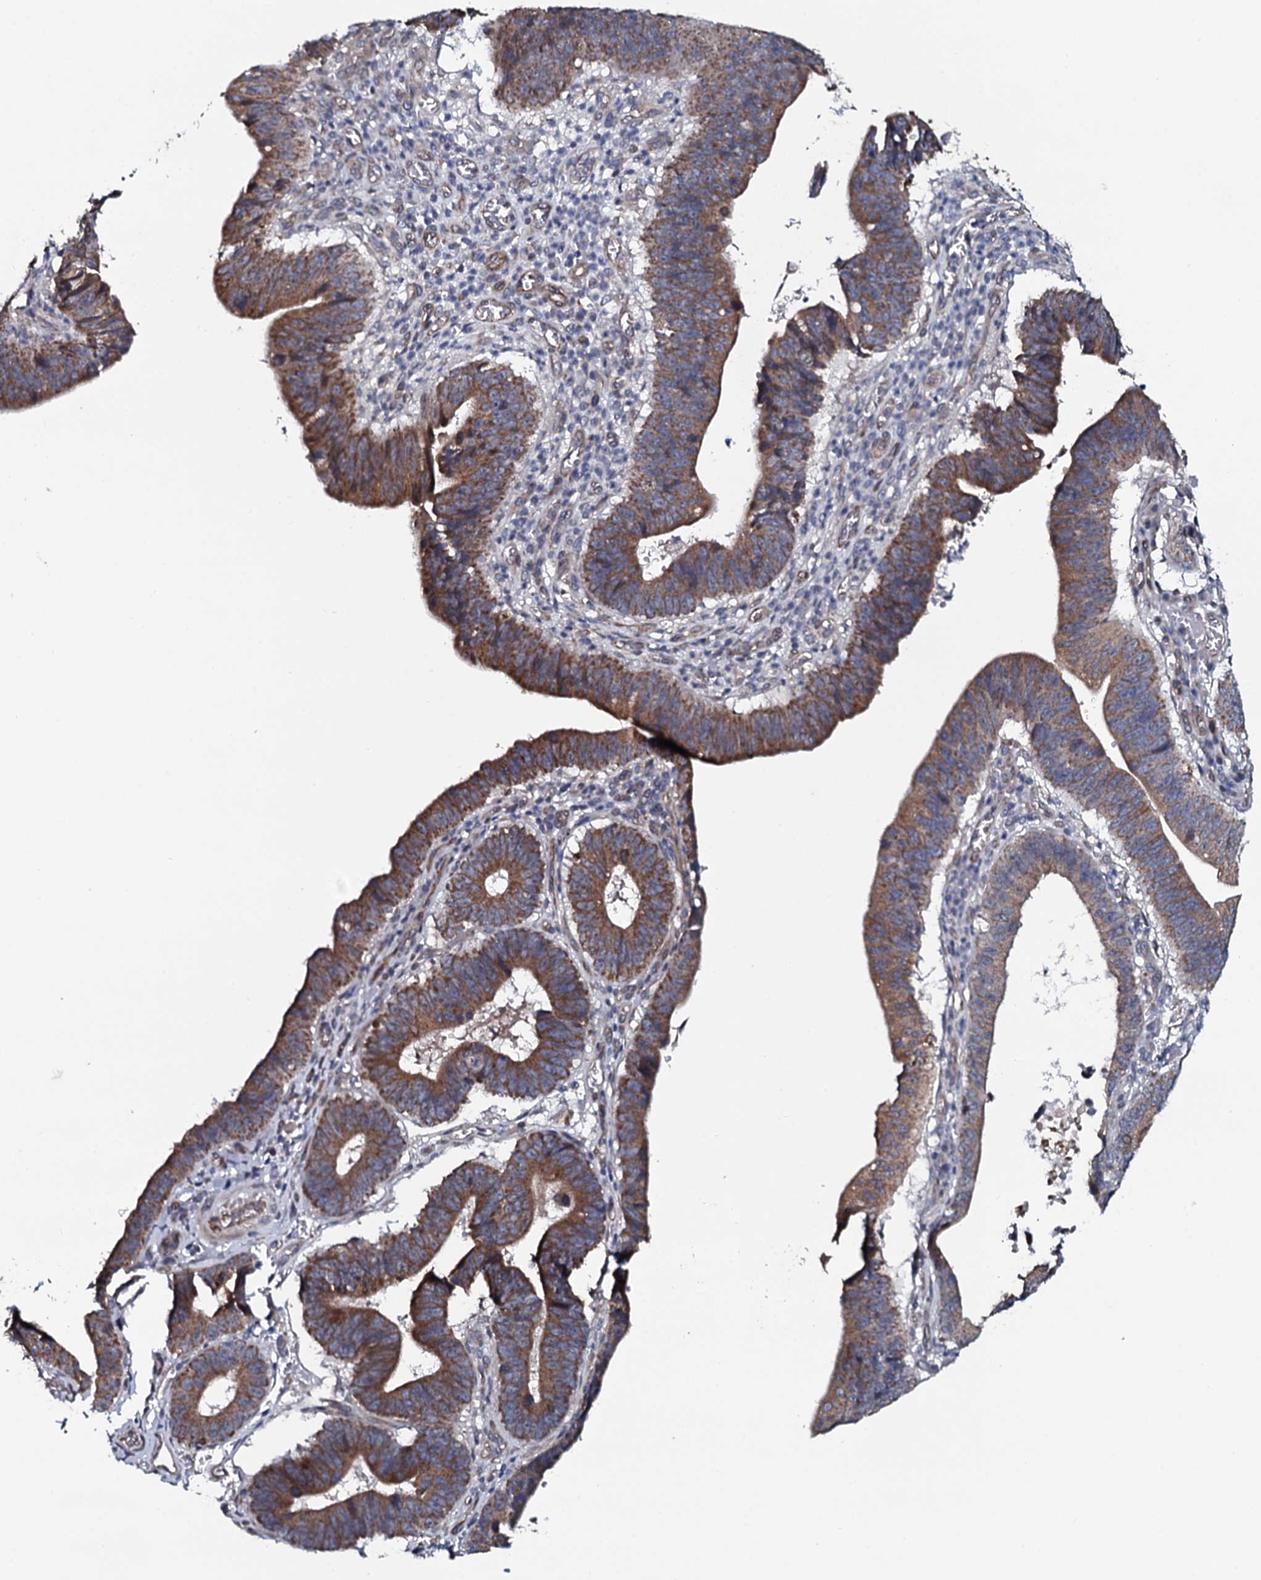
{"staining": {"intensity": "moderate", "quantity": ">75%", "location": "cytoplasmic/membranous"}, "tissue": "stomach cancer", "cell_type": "Tumor cells", "image_type": "cancer", "snomed": [{"axis": "morphology", "description": "Adenocarcinoma, NOS"}, {"axis": "topography", "description": "Stomach"}], "caption": "Immunohistochemical staining of human adenocarcinoma (stomach) exhibits medium levels of moderate cytoplasmic/membranous protein expression in approximately >75% of tumor cells. The staining was performed using DAB, with brown indicating positive protein expression. Nuclei are stained blue with hematoxylin.", "gene": "KCTD4", "patient": {"sex": "male", "age": 59}}